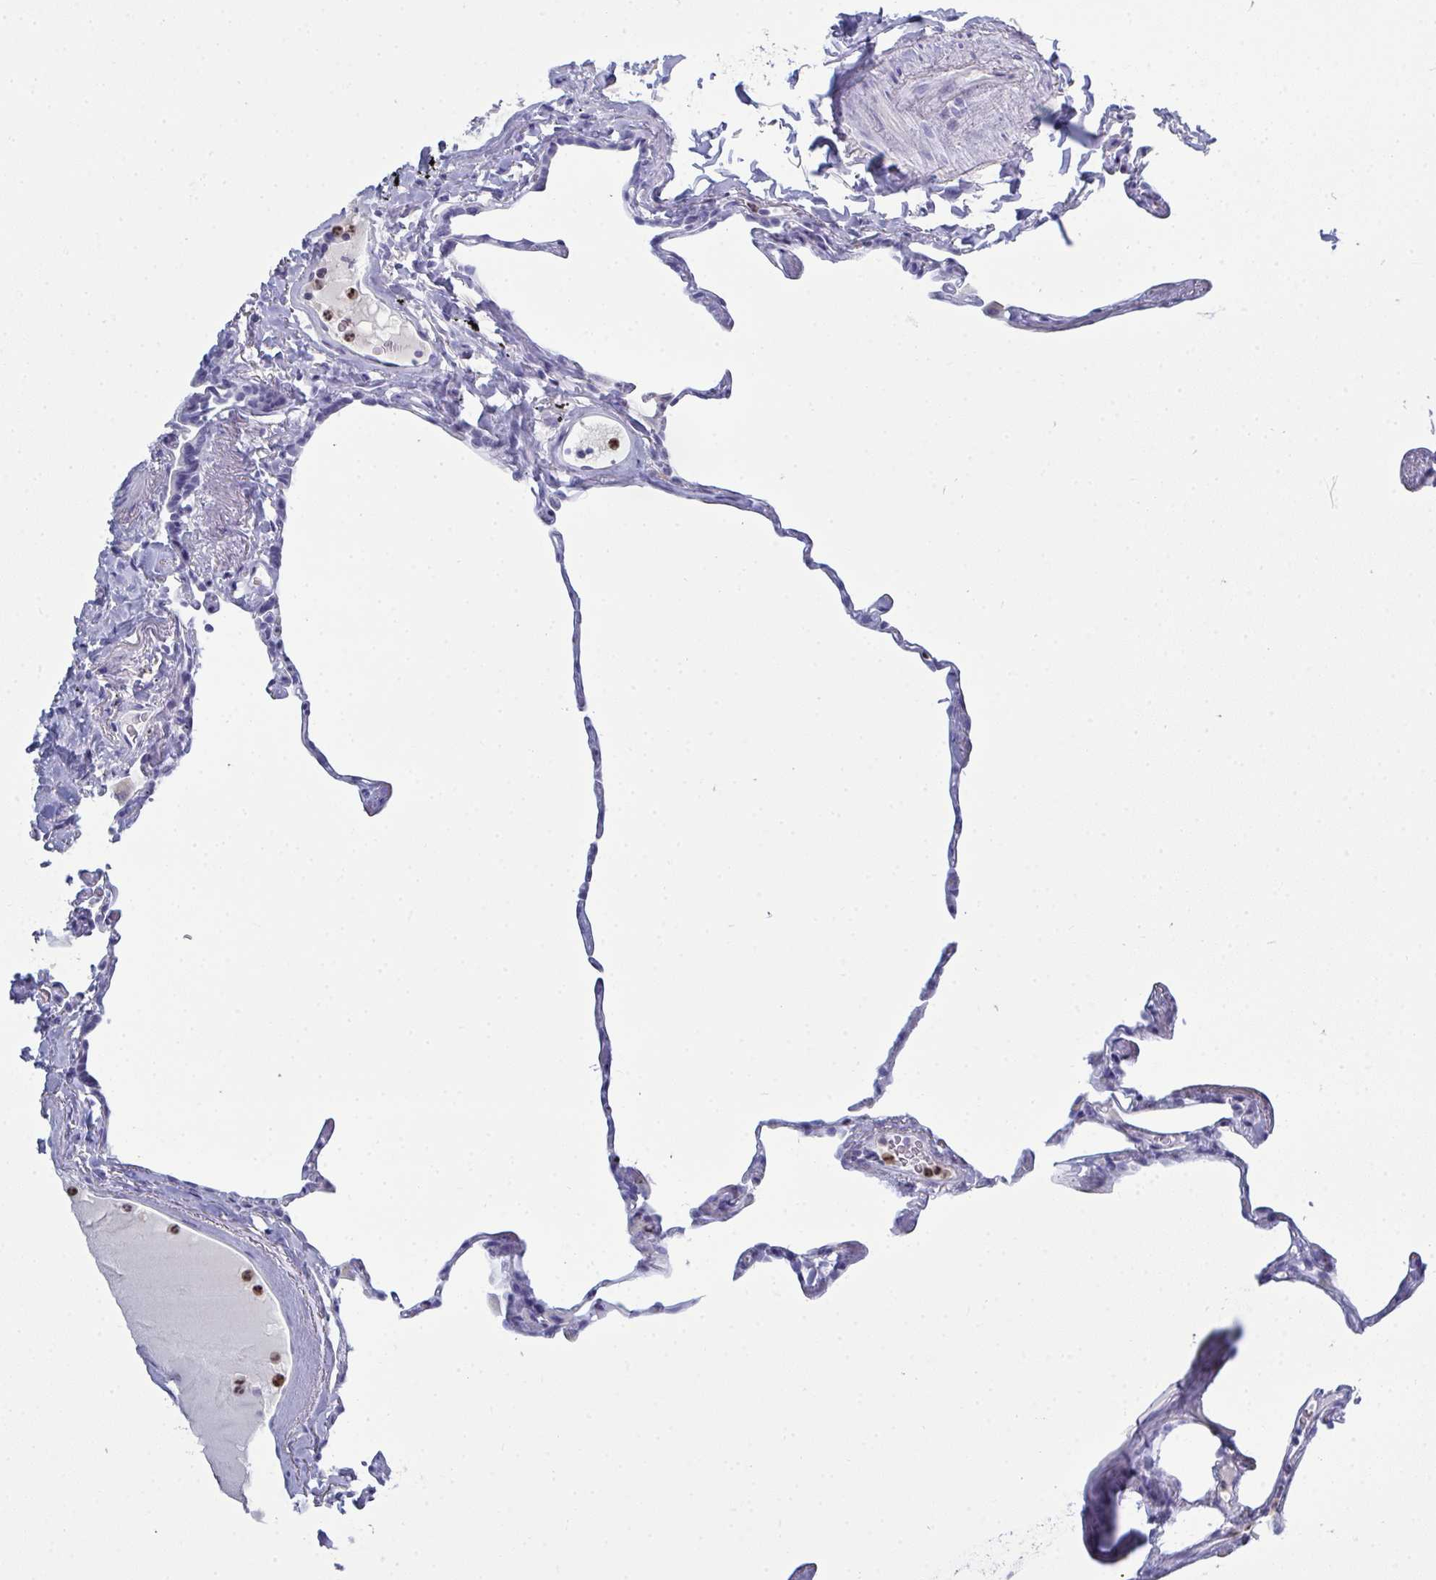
{"staining": {"intensity": "negative", "quantity": "none", "location": "none"}, "tissue": "lung", "cell_type": "Alveolar cells", "image_type": "normal", "snomed": [{"axis": "morphology", "description": "Normal tissue, NOS"}, {"axis": "topography", "description": "Lung"}], "caption": "Unremarkable lung was stained to show a protein in brown. There is no significant positivity in alveolar cells. (DAB immunohistochemistry visualized using brightfield microscopy, high magnification).", "gene": "SERPINB10", "patient": {"sex": "male", "age": 65}}